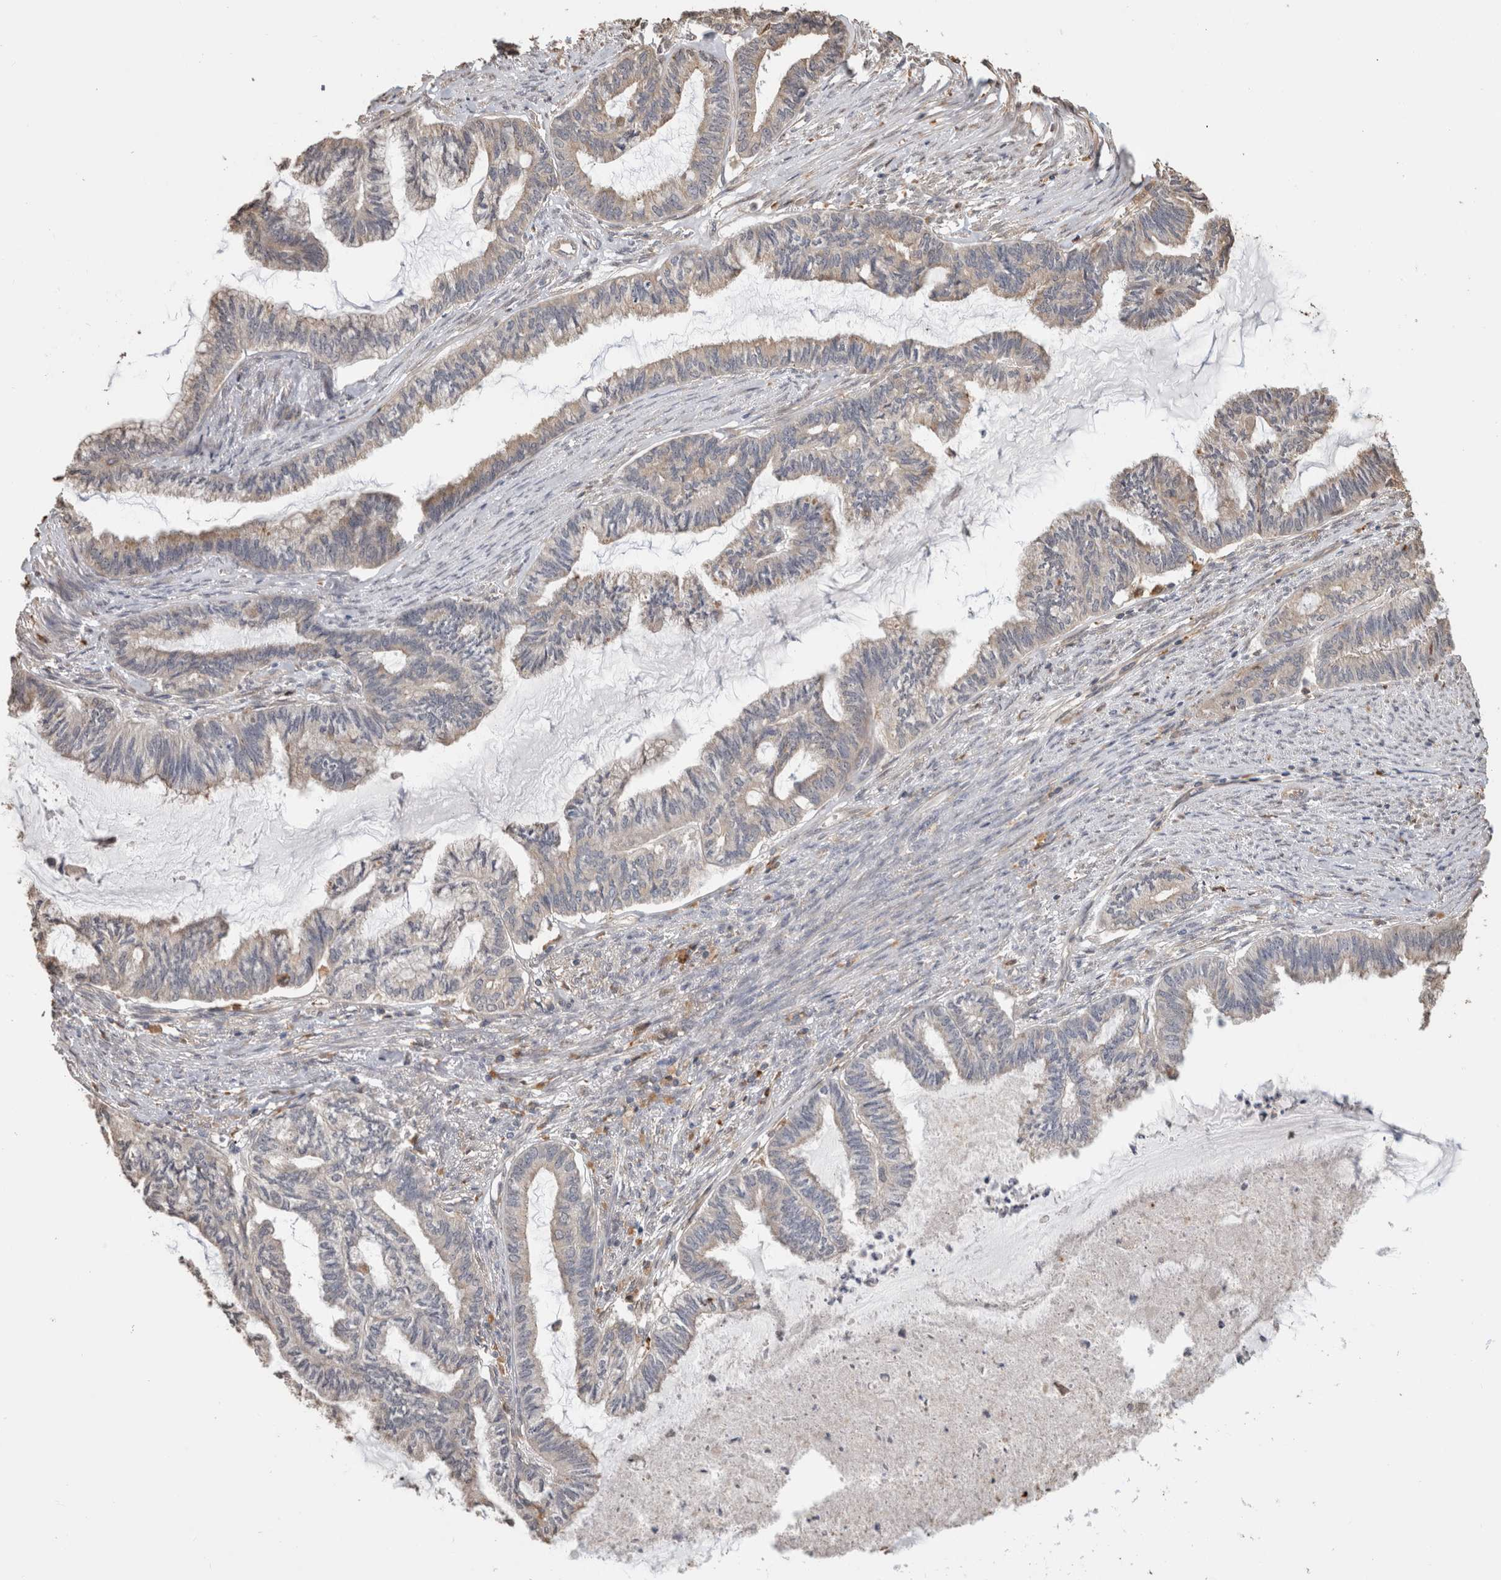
{"staining": {"intensity": "weak", "quantity": "<25%", "location": "cytoplasmic/membranous"}, "tissue": "endometrial cancer", "cell_type": "Tumor cells", "image_type": "cancer", "snomed": [{"axis": "morphology", "description": "Adenocarcinoma, NOS"}, {"axis": "topography", "description": "Endometrium"}], "caption": "High power microscopy micrograph of an IHC photomicrograph of adenocarcinoma (endometrial), revealing no significant positivity in tumor cells.", "gene": "CLIP1", "patient": {"sex": "female", "age": 86}}